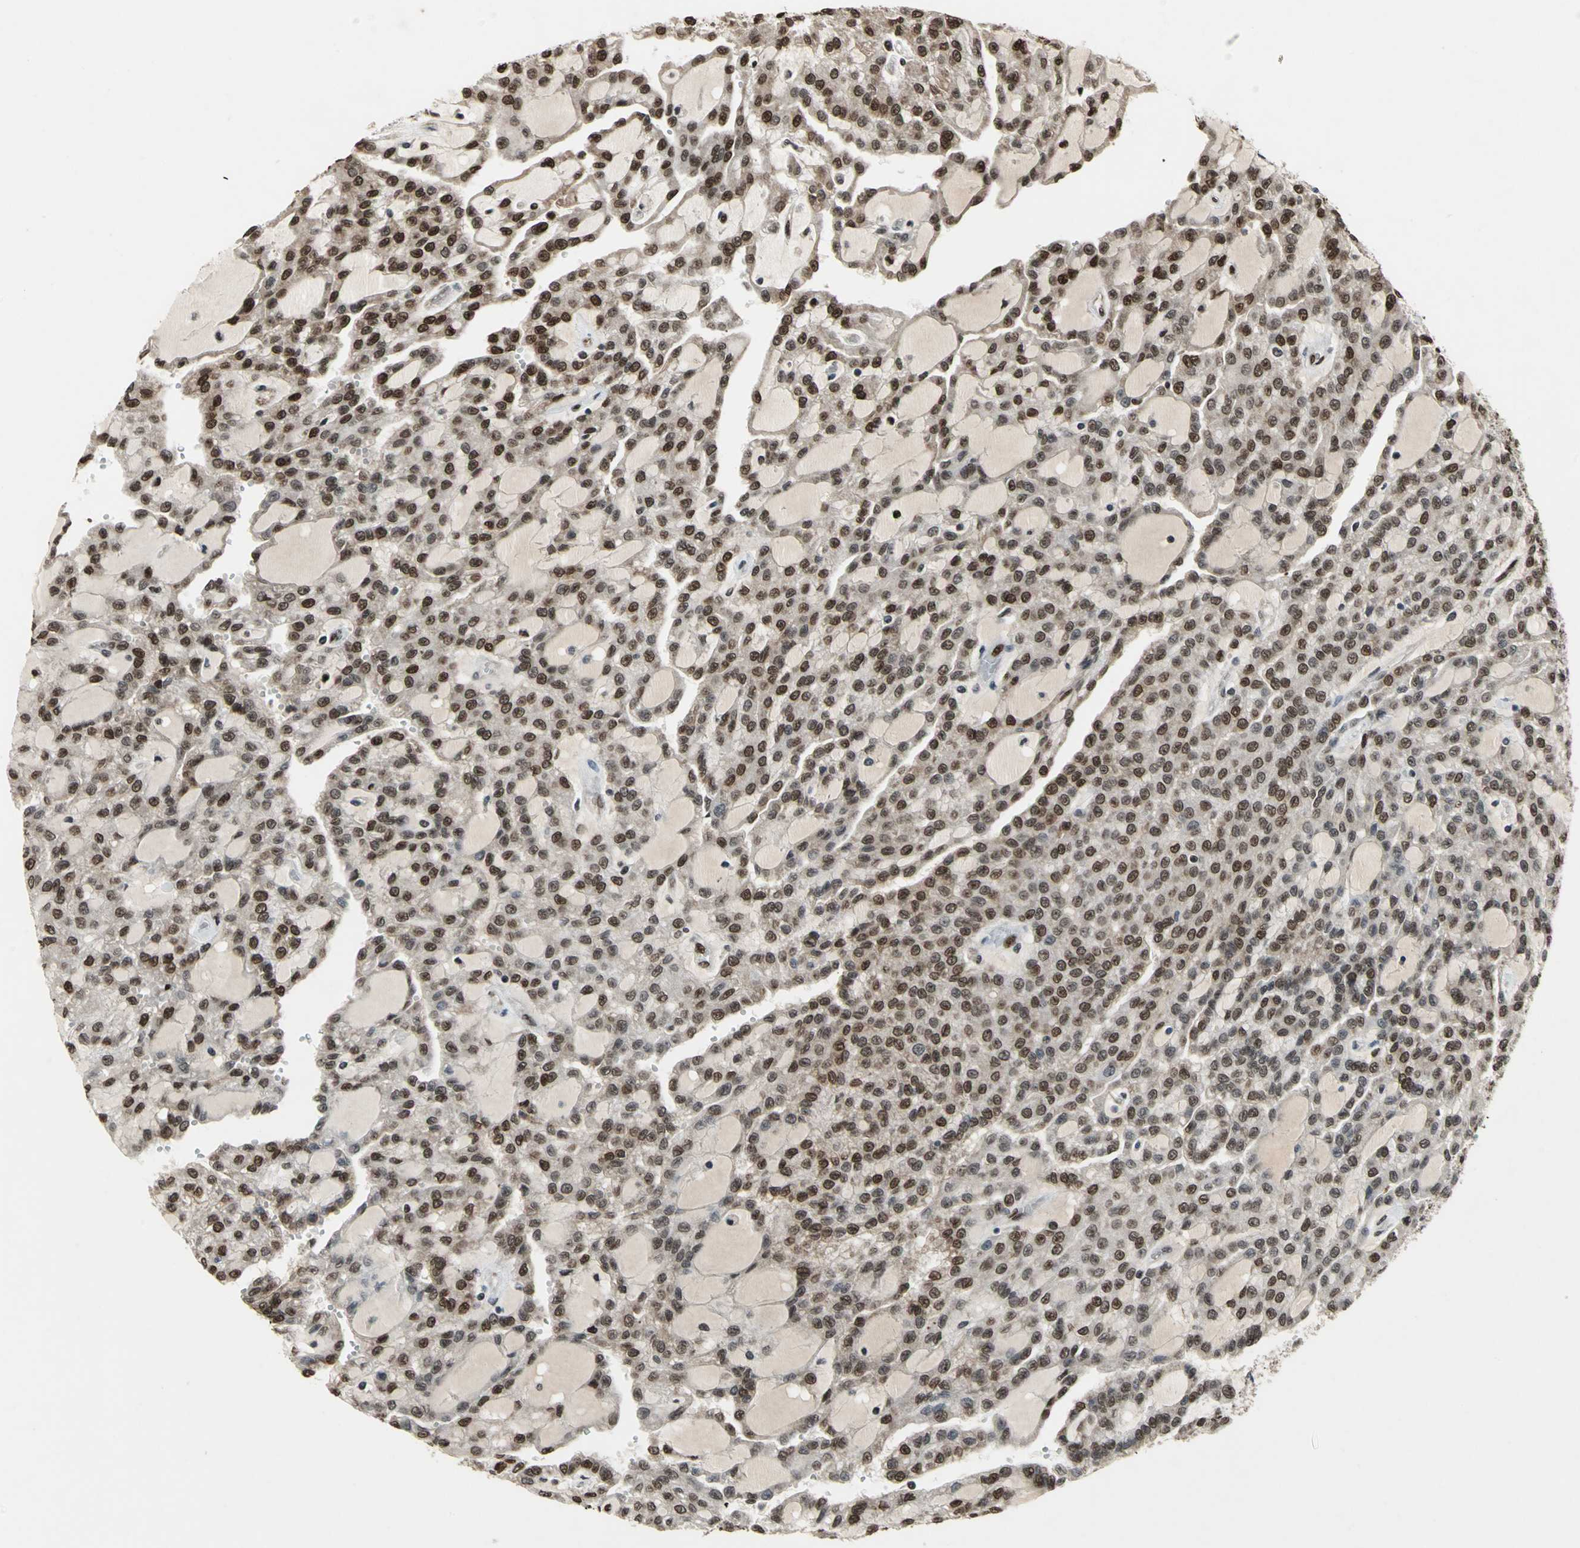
{"staining": {"intensity": "moderate", "quantity": ">75%", "location": "cytoplasmic/membranous,nuclear"}, "tissue": "renal cancer", "cell_type": "Tumor cells", "image_type": "cancer", "snomed": [{"axis": "morphology", "description": "Adenocarcinoma, NOS"}, {"axis": "topography", "description": "Kidney"}], "caption": "Brown immunohistochemical staining in human adenocarcinoma (renal) exhibits moderate cytoplasmic/membranous and nuclear positivity in about >75% of tumor cells. (IHC, brightfield microscopy, high magnification).", "gene": "ANP32A", "patient": {"sex": "male", "age": 63}}